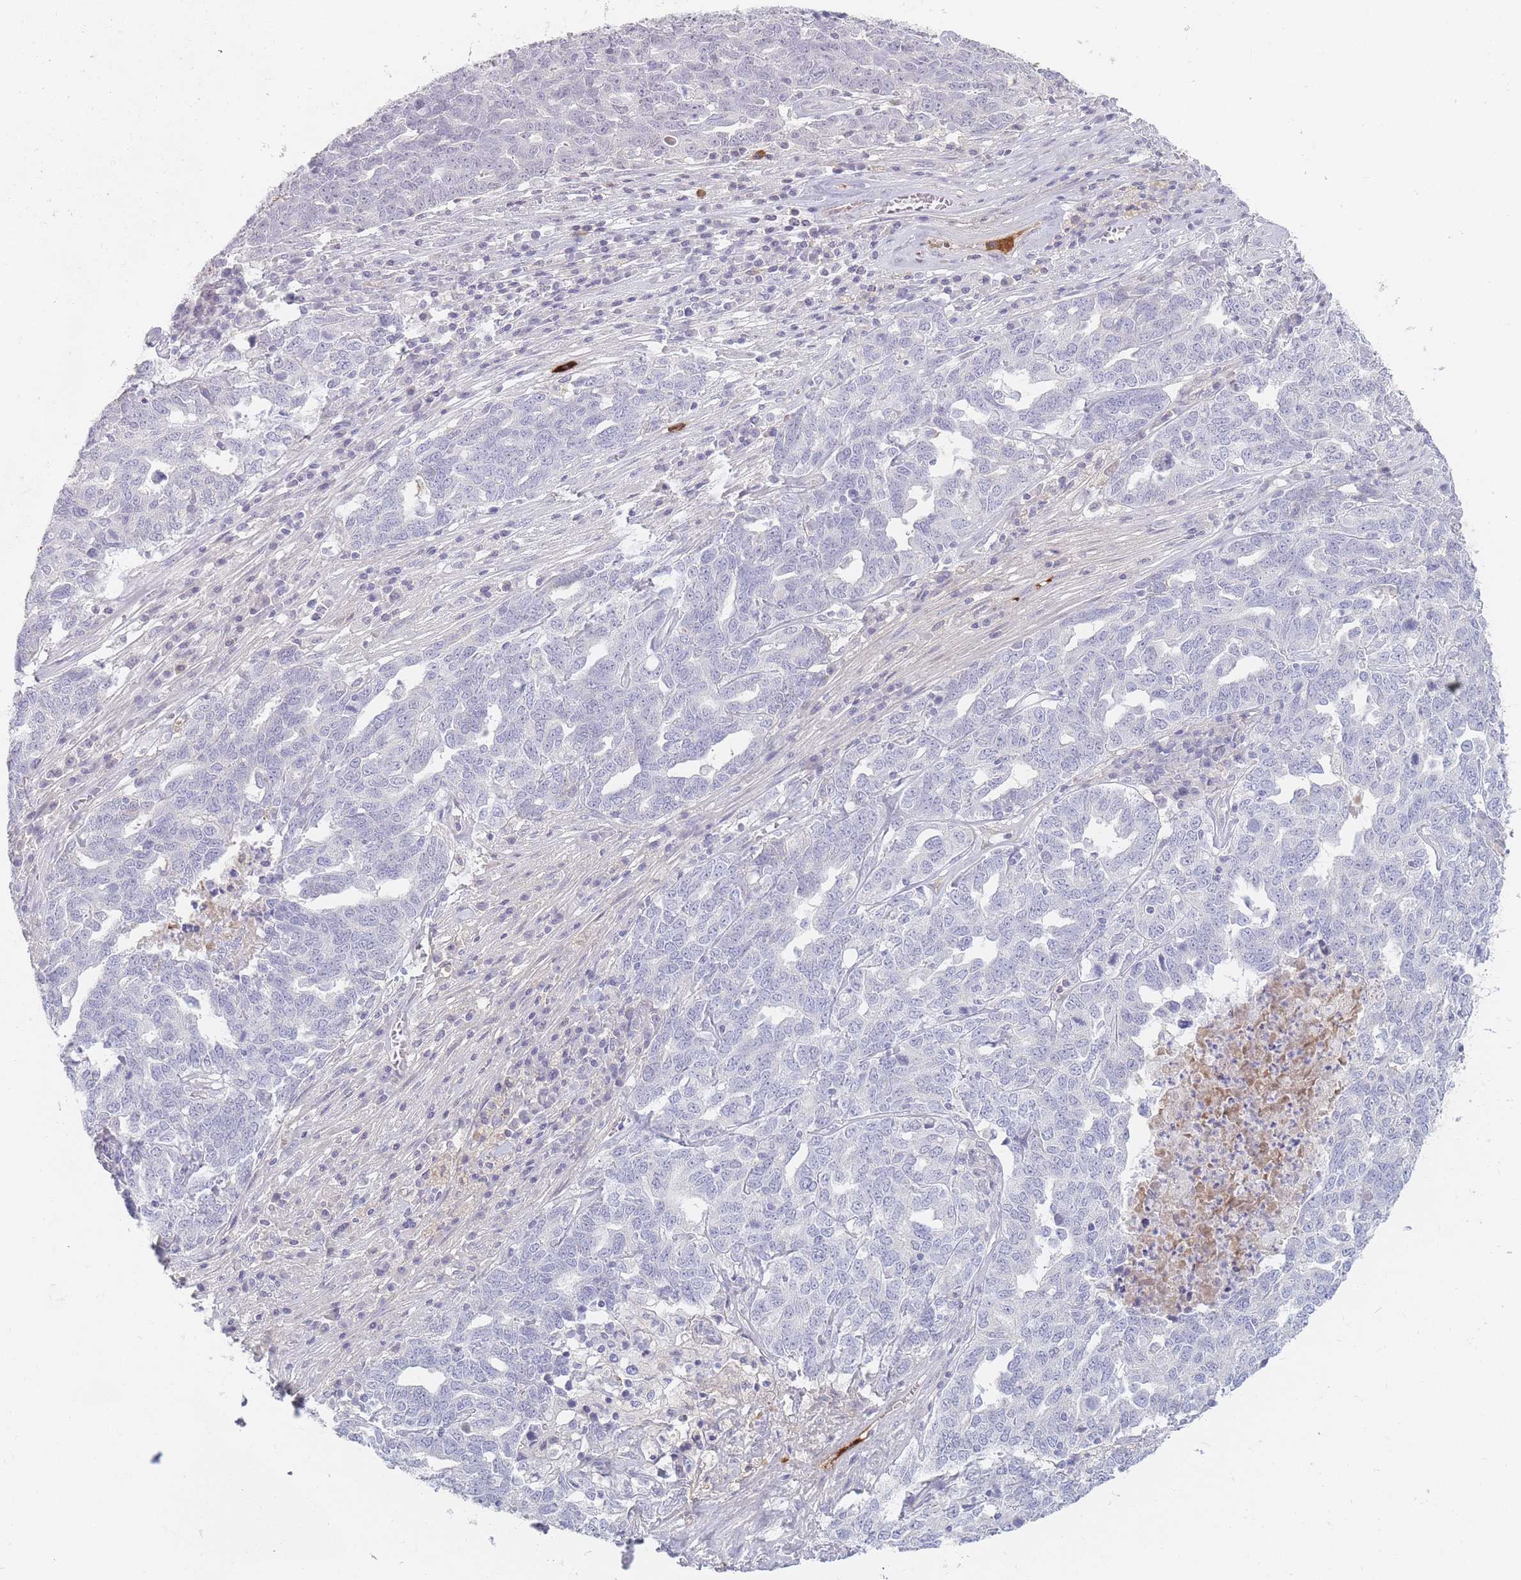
{"staining": {"intensity": "negative", "quantity": "none", "location": "none"}, "tissue": "ovarian cancer", "cell_type": "Tumor cells", "image_type": "cancer", "snomed": [{"axis": "morphology", "description": "Carcinoma, endometroid"}, {"axis": "topography", "description": "Ovary"}], "caption": "Ovarian cancer stained for a protein using immunohistochemistry (IHC) demonstrates no staining tumor cells.", "gene": "PRG4", "patient": {"sex": "female", "age": 62}}